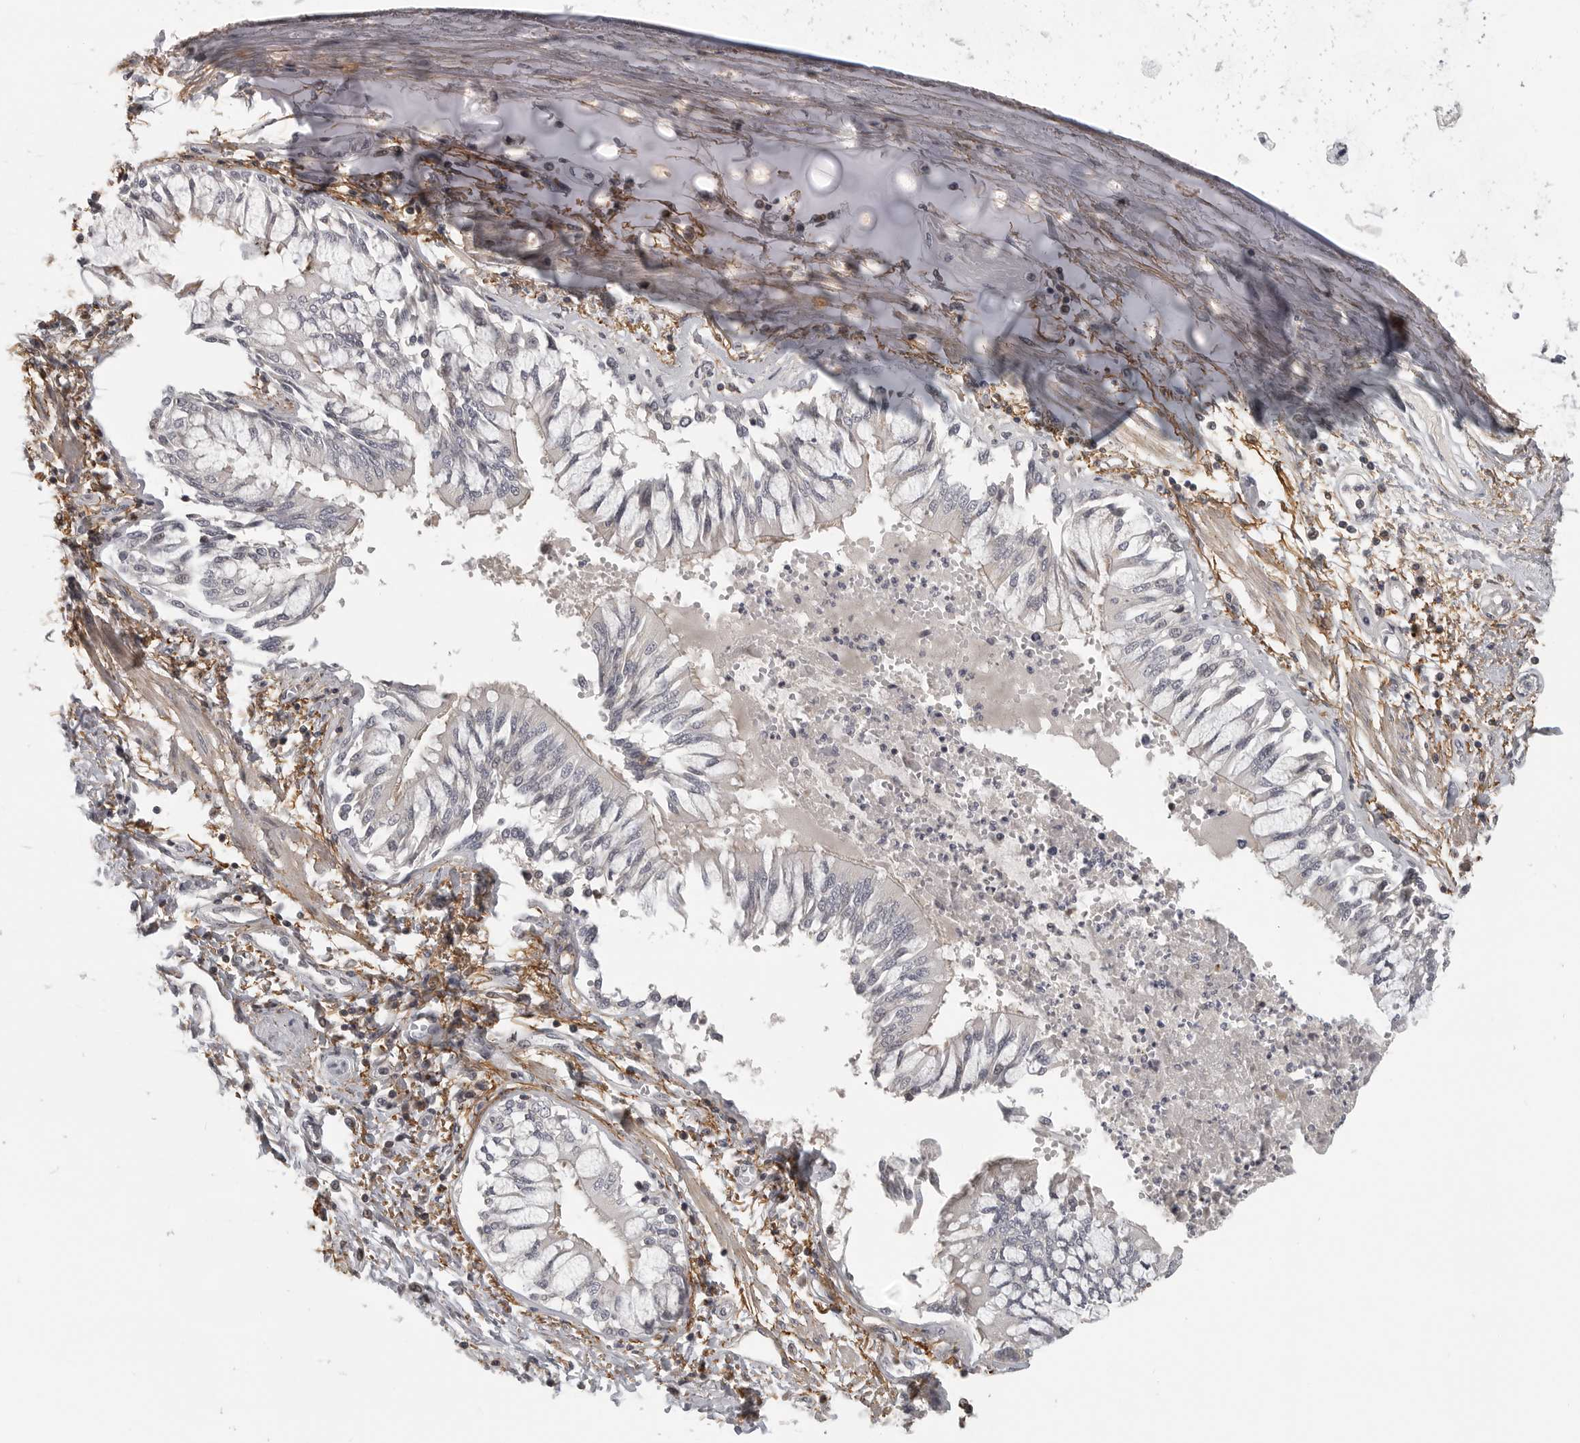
{"staining": {"intensity": "moderate", "quantity": "<25%", "location": "cytoplasmic/membranous,nuclear"}, "tissue": "bronchus", "cell_type": "Respiratory epithelial cells", "image_type": "normal", "snomed": [{"axis": "morphology", "description": "Normal tissue, NOS"}, {"axis": "topography", "description": "Cartilage tissue"}, {"axis": "topography", "description": "Bronchus"}, {"axis": "topography", "description": "Lung"}], "caption": "Respiratory epithelial cells show moderate cytoplasmic/membranous,nuclear staining in approximately <25% of cells in benign bronchus.", "gene": "UROD", "patient": {"sex": "female", "age": 49}}